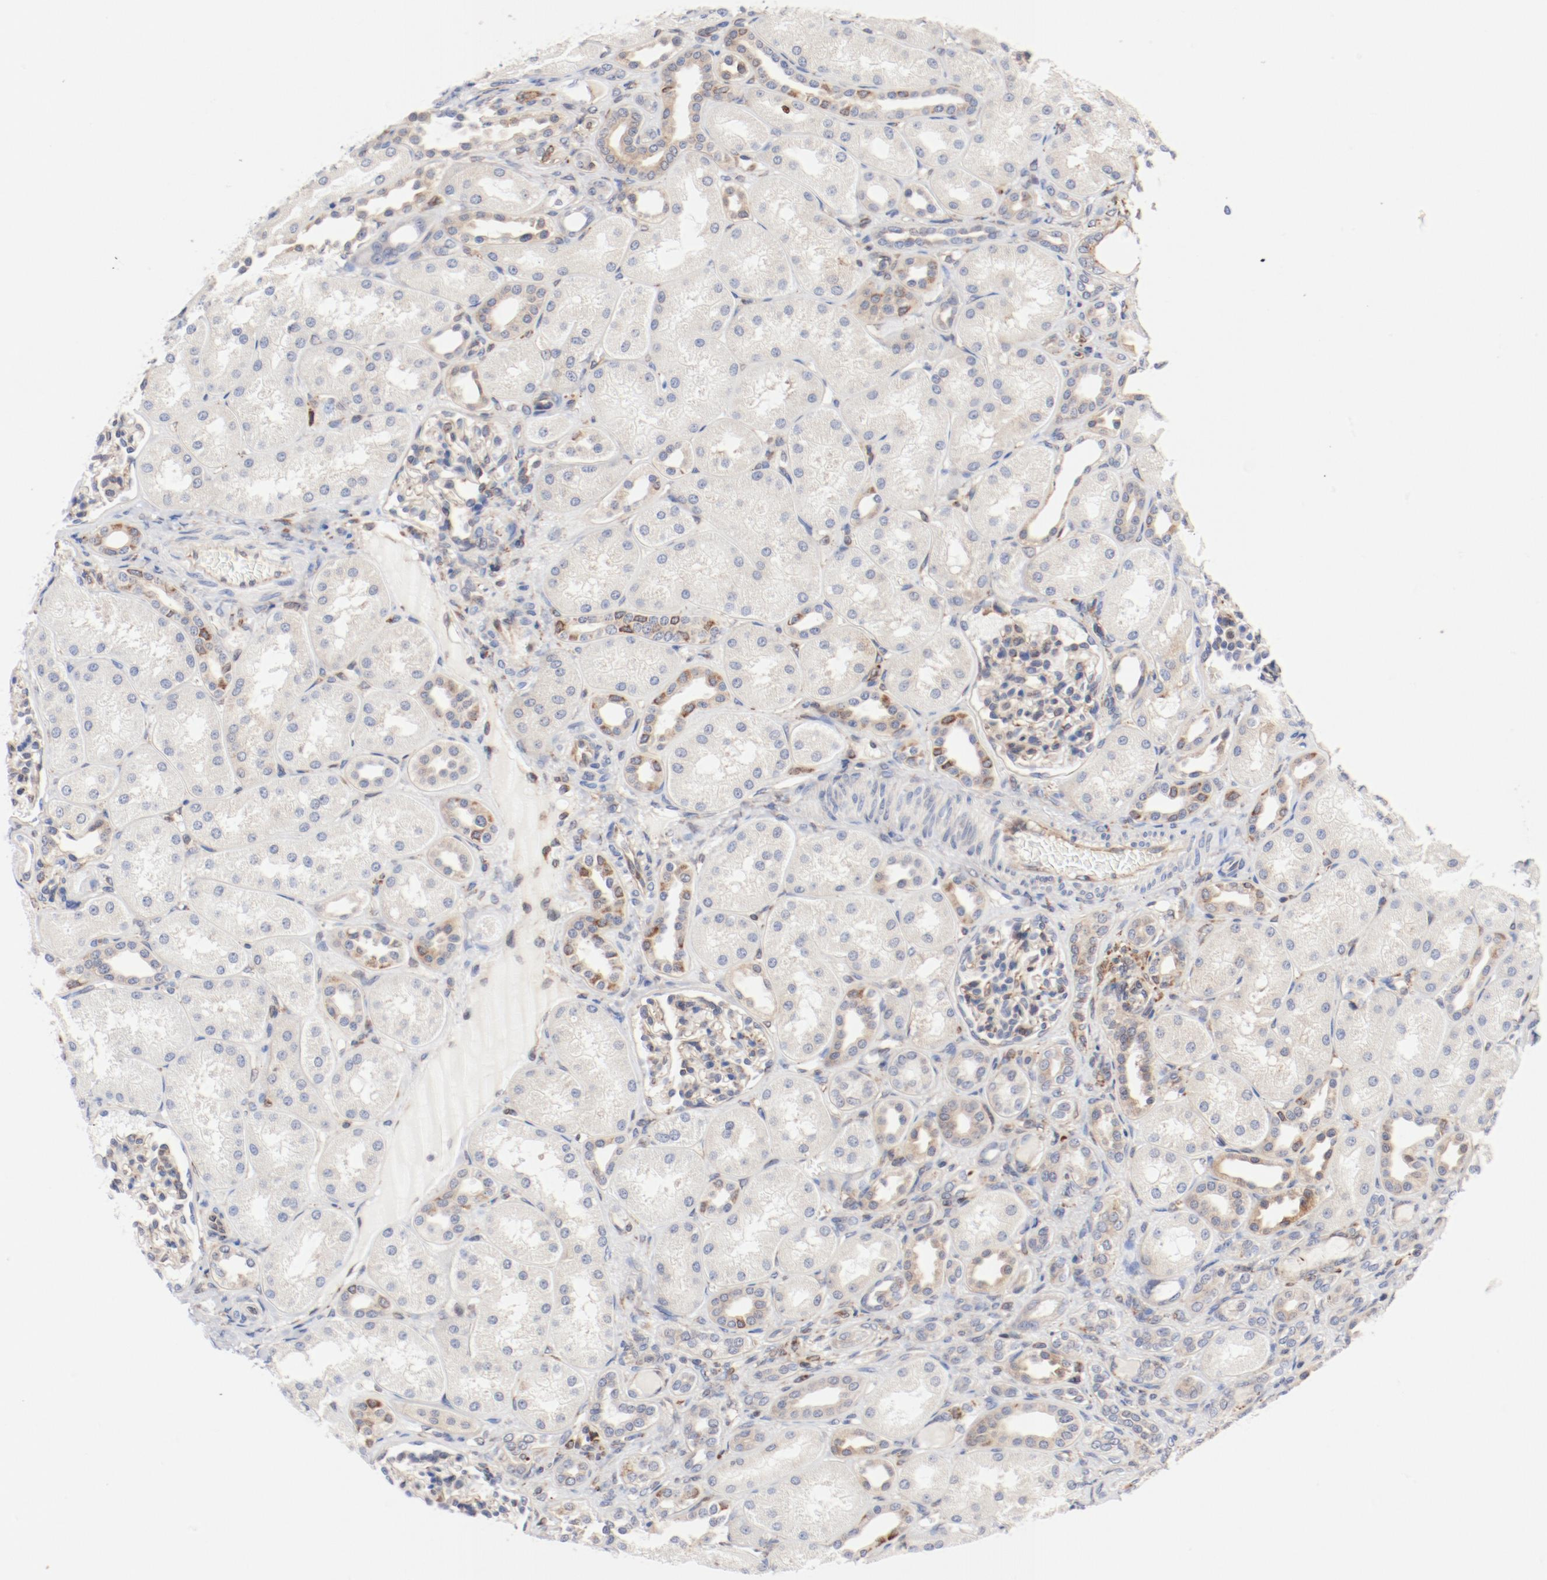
{"staining": {"intensity": "moderate", "quantity": ">75%", "location": "cytoplasmic/membranous"}, "tissue": "kidney", "cell_type": "Cells in glomeruli", "image_type": "normal", "snomed": [{"axis": "morphology", "description": "Normal tissue, NOS"}, {"axis": "topography", "description": "Kidney"}], "caption": "Kidney stained with DAB (3,3'-diaminobenzidine) immunohistochemistry shows medium levels of moderate cytoplasmic/membranous expression in approximately >75% of cells in glomeruli. Using DAB (brown) and hematoxylin (blue) stains, captured at high magnification using brightfield microscopy.", "gene": "PDPK1", "patient": {"sex": "male", "age": 7}}